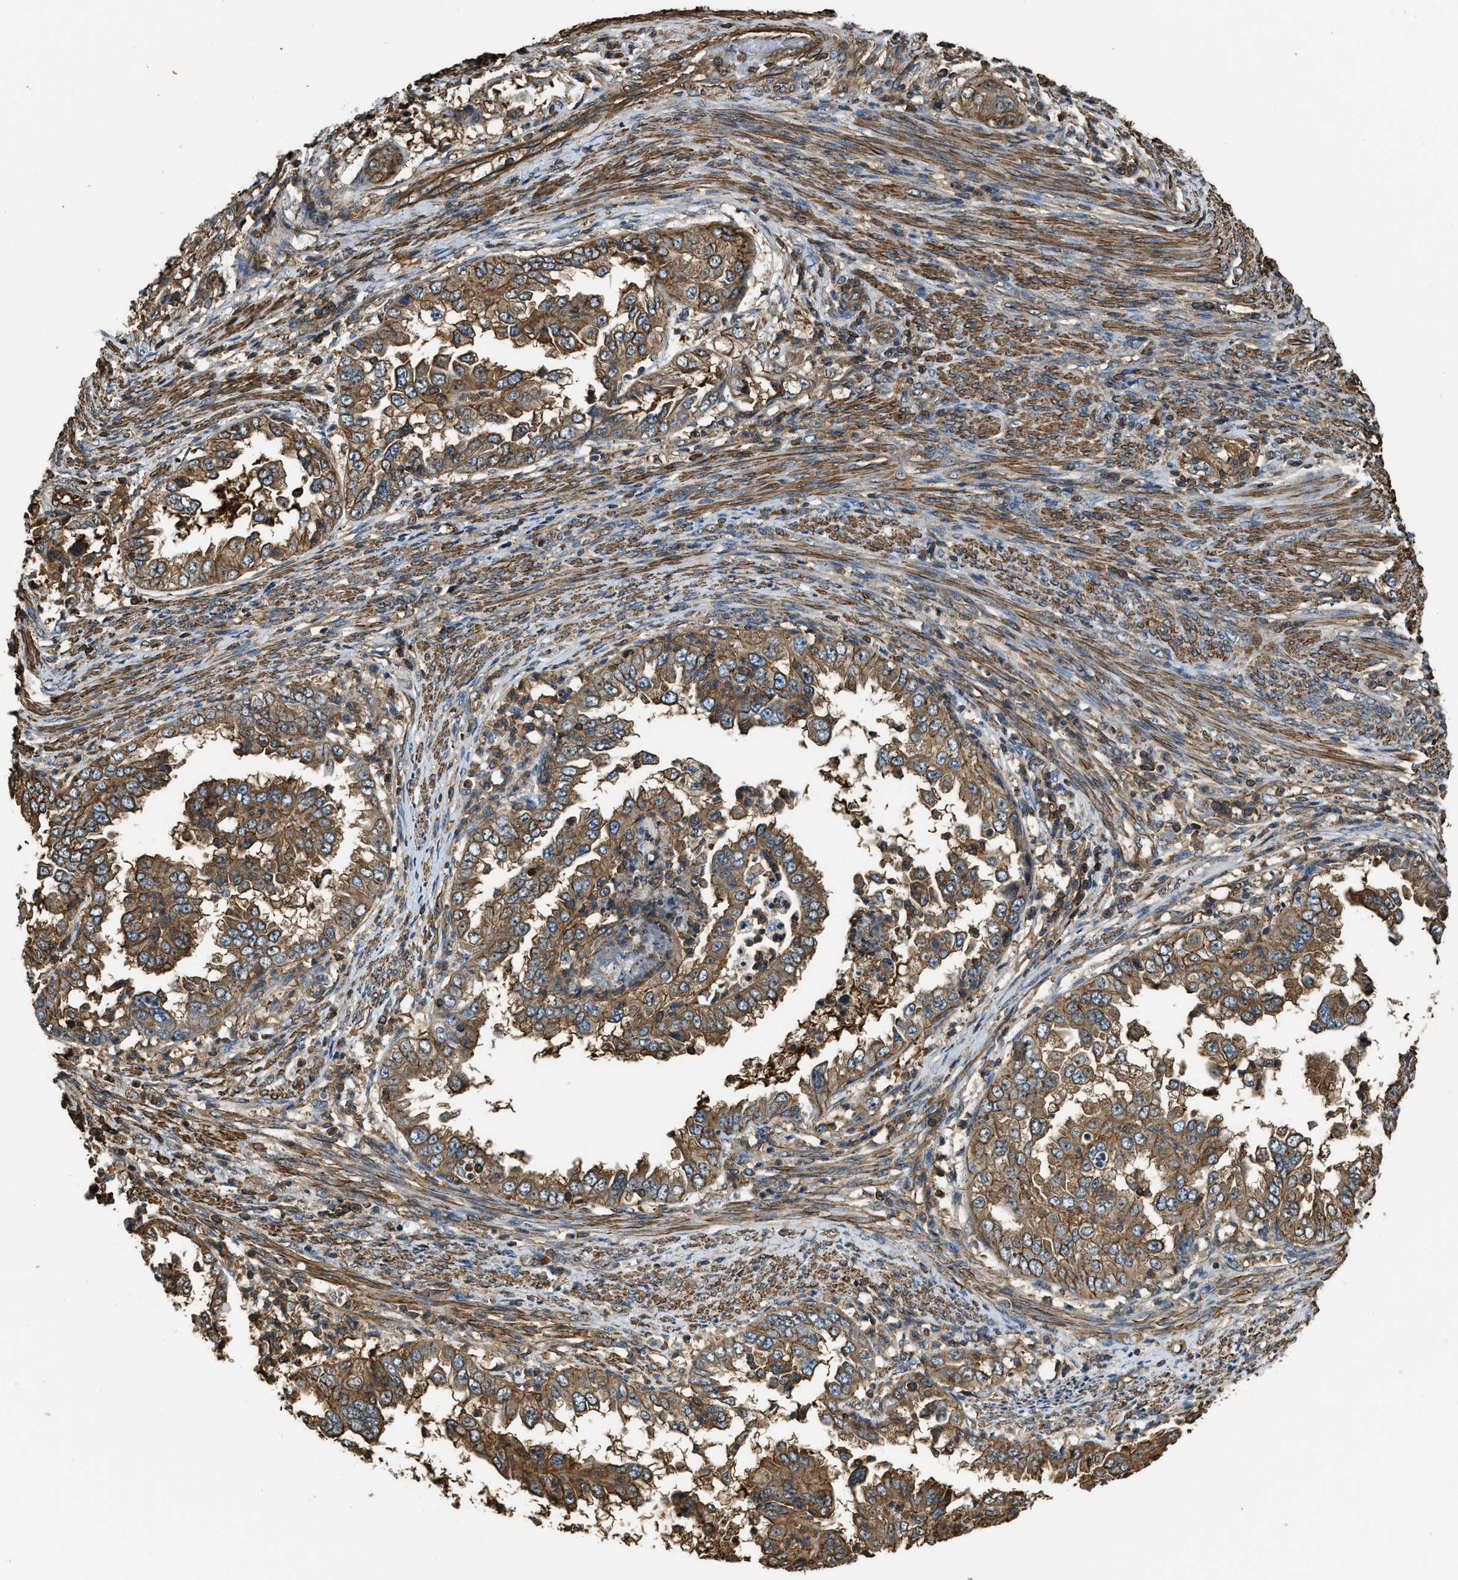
{"staining": {"intensity": "moderate", "quantity": ">75%", "location": "cytoplasmic/membranous"}, "tissue": "endometrial cancer", "cell_type": "Tumor cells", "image_type": "cancer", "snomed": [{"axis": "morphology", "description": "Adenocarcinoma, NOS"}, {"axis": "topography", "description": "Endometrium"}], "caption": "DAB immunohistochemical staining of human endometrial adenocarcinoma shows moderate cytoplasmic/membranous protein positivity in approximately >75% of tumor cells.", "gene": "YARS1", "patient": {"sex": "female", "age": 85}}